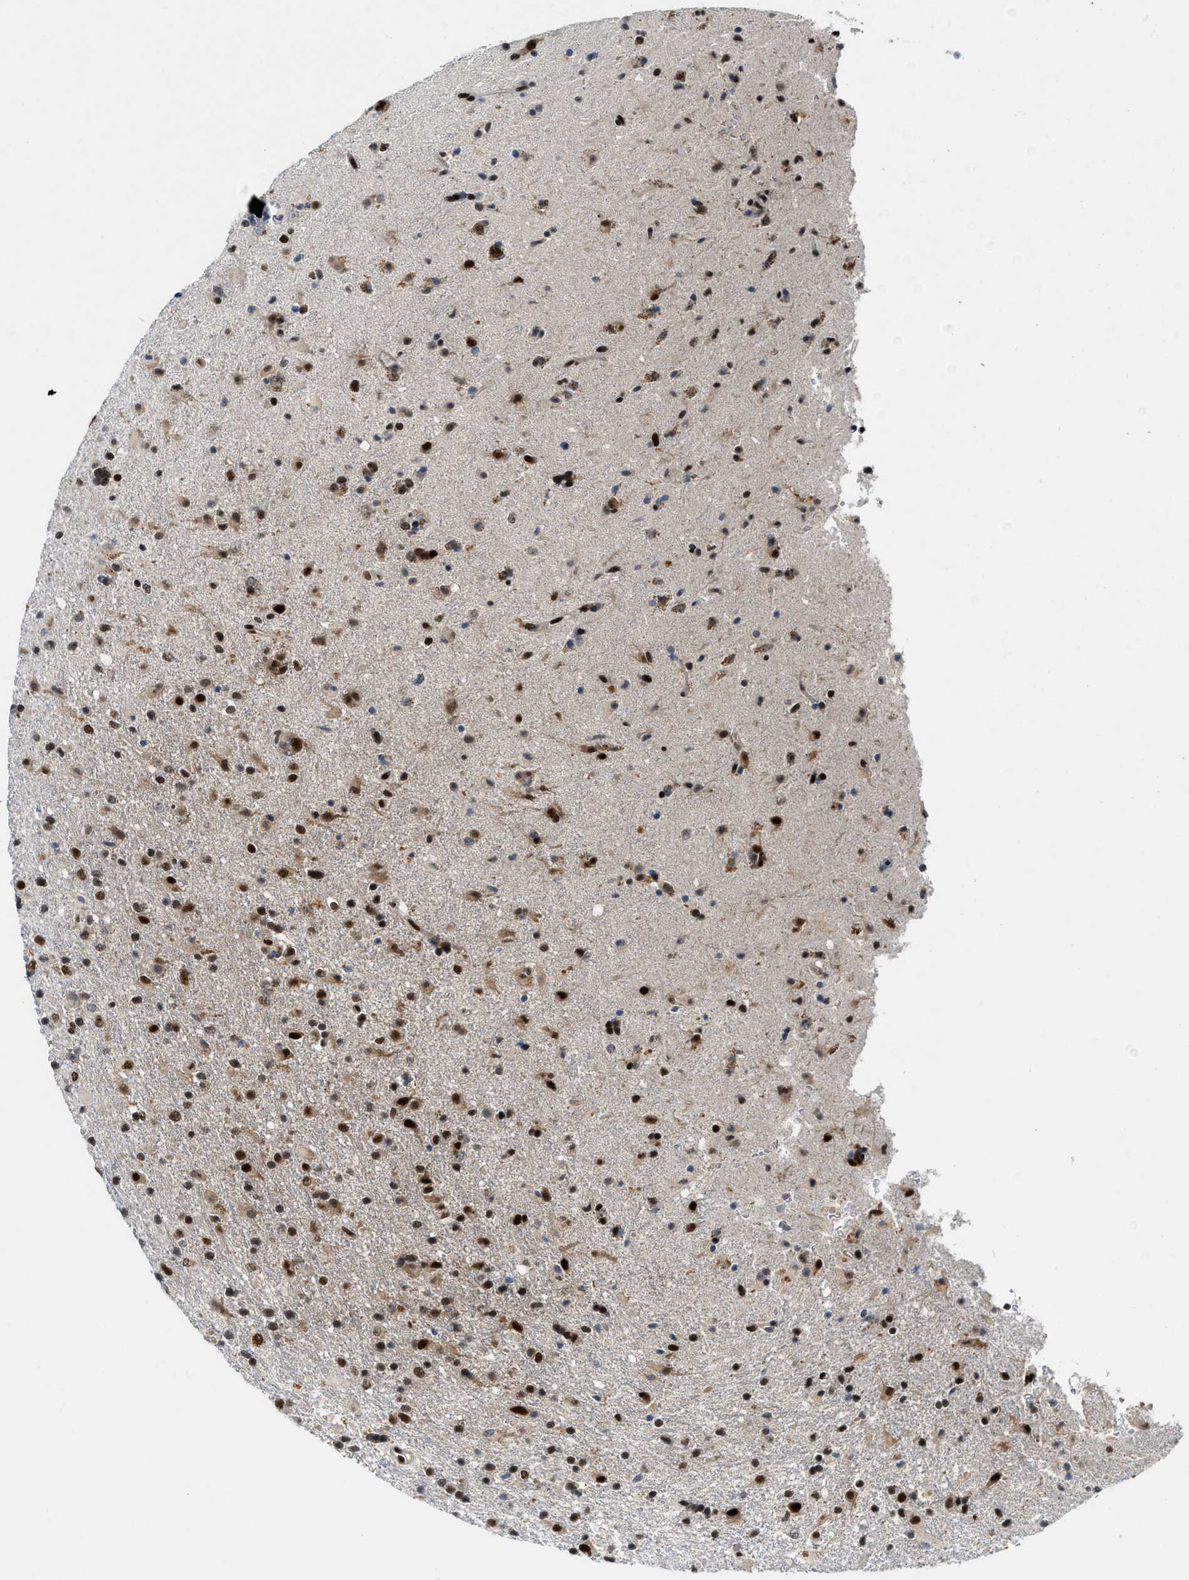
{"staining": {"intensity": "strong", "quantity": ">75%", "location": "nuclear"}, "tissue": "glioma", "cell_type": "Tumor cells", "image_type": "cancer", "snomed": [{"axis": "morphology", "description": "Glioma, malignant, Low grade"}, {"axis": "topography", "description": "Brain"}], "caption": "Approximately >75% of tumor cells in human low-grade glioma (malignant) display strong nuclear protein expression as visualized by brown immunohistochemical staining.", "gene": "NCOA1", "patient": {"sex": "male", "age": 65}}